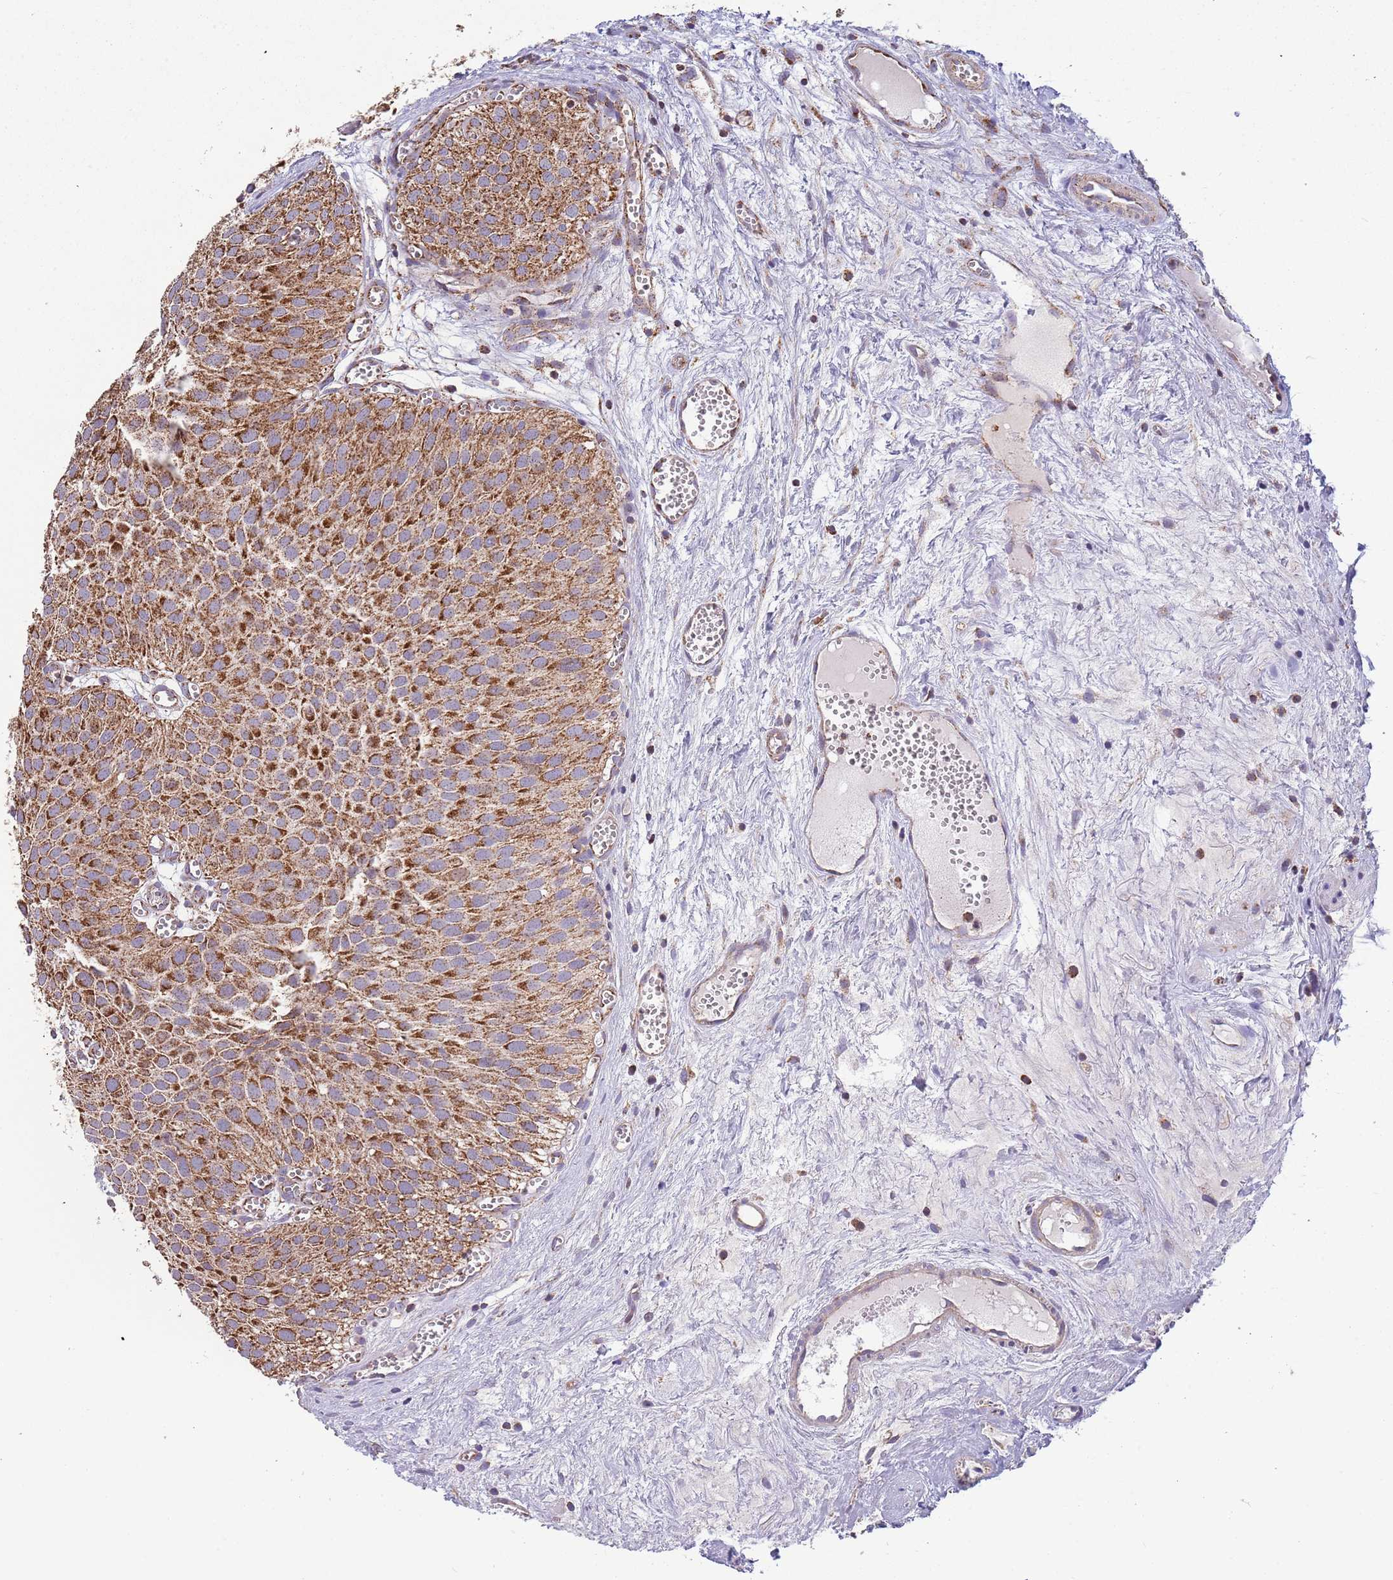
{"staining": {"intensity": "strong", "quantity": ">75%", "location": "cytoplasmic/membranous"}, "tissue": "urothelial cancer", "cell_type": "Tumor cells", "image_type": "cancer", "snomed": [{"axis": "morphology", "description": "Urothelial carcinoma, Low grade"}, {"axis": "topography", "description": "Urinary bladder"}], "caption": "Brown immunohistochemical staining in human urothelial cancer exhibits strong cytoplasmic/membranous expression in approximately >75% of tumor cells. (brown staining indicates protein expression, while blue staining denotes nuclei).", "gene": "VPS16", "patient": {"sex": "male", "age": 88}}